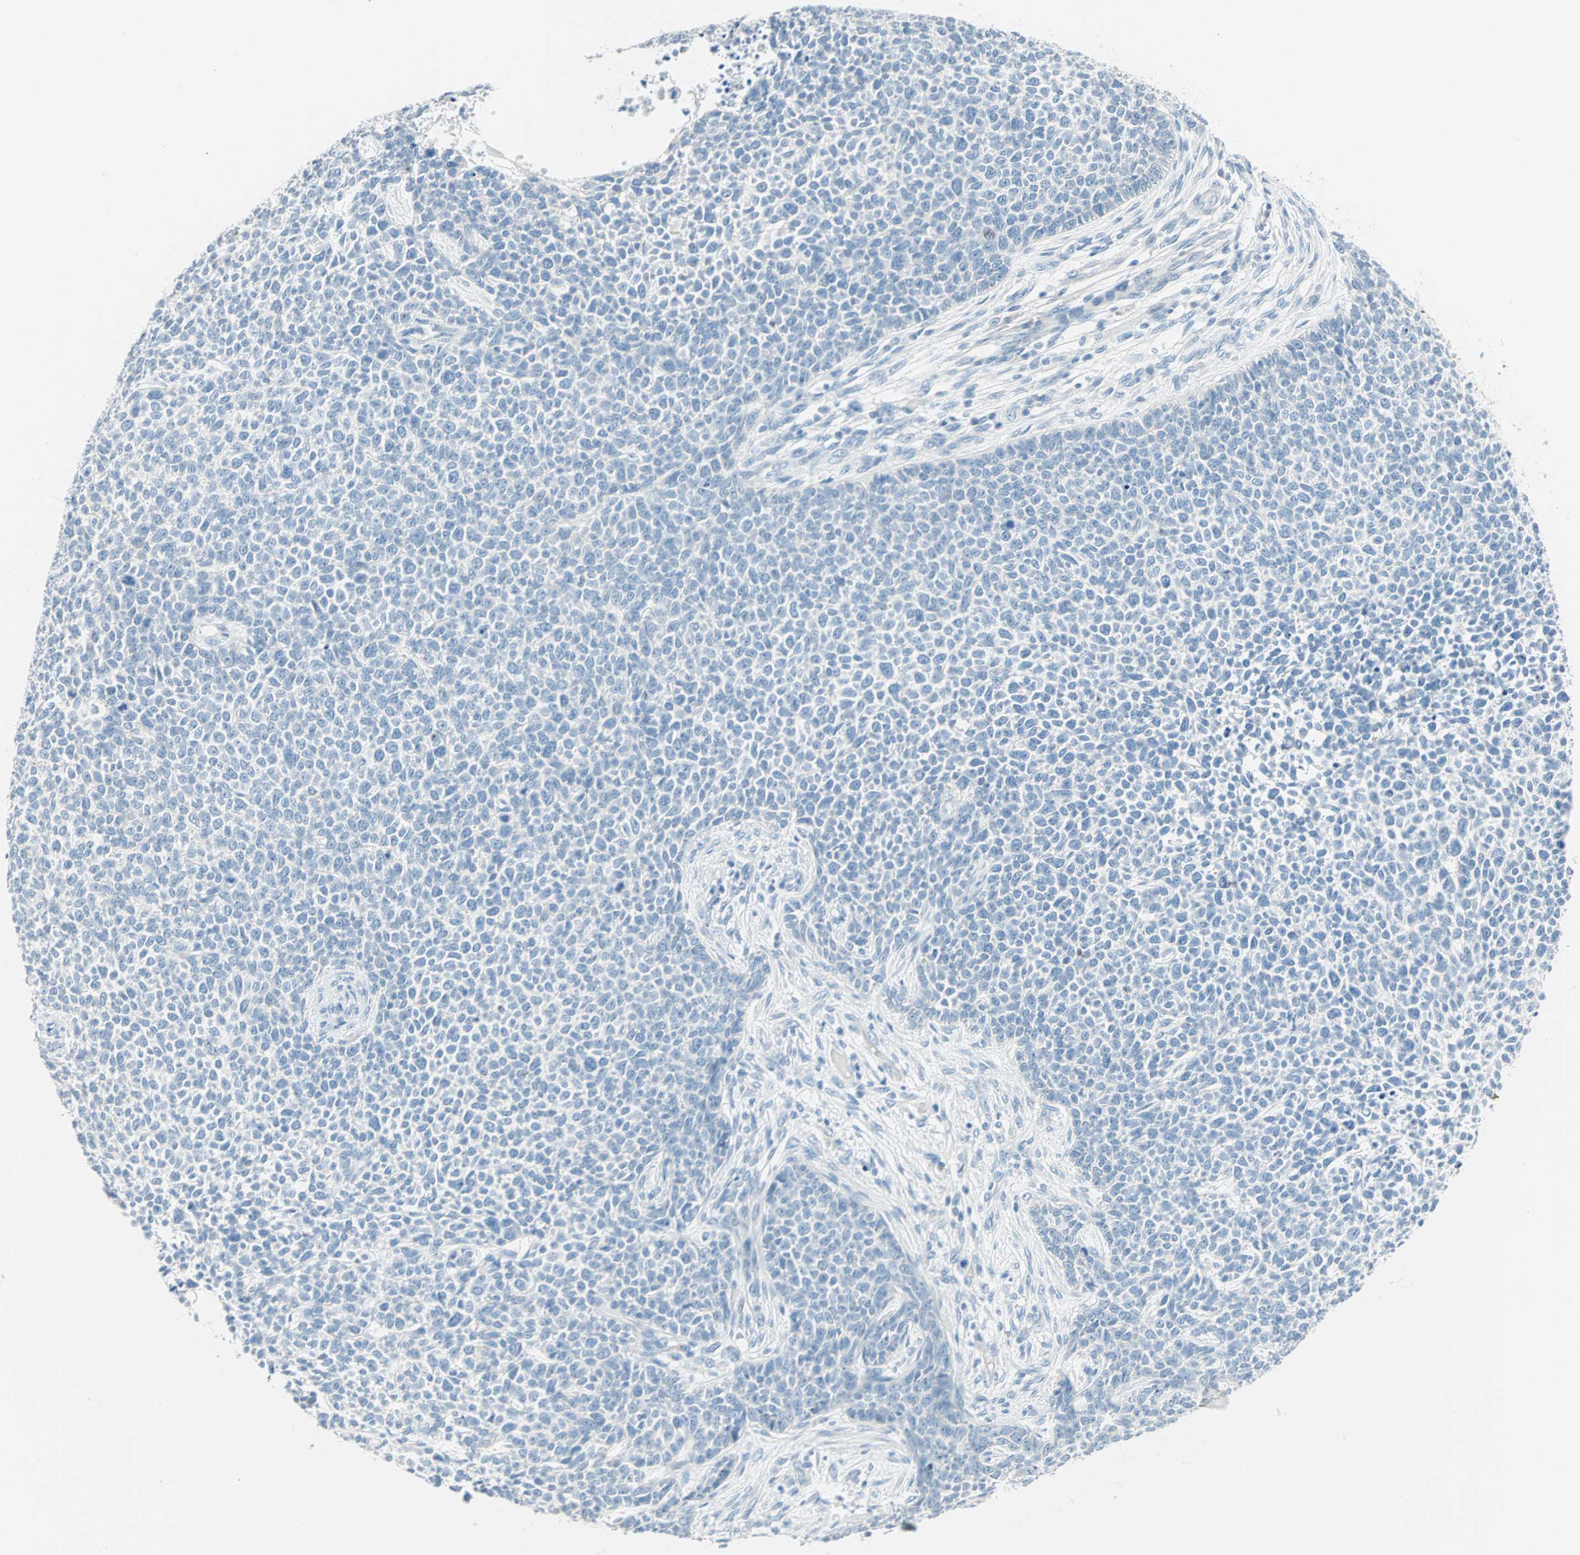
{"staining": {"intensity": "negative", "quantity": "none", "location": "none"}, "tissue": "skin cancer", "cell_type": "Tumor cells", "image_type": "cancer", "snomed": [{"axis": "morphology", "description": "Basal cell carcinoma"}, {"axis": "topography", "description": "Skin"}], "caption": "Human skin cancer stained for a protein using immunohistochemistry exhibits no staining in tumor cells.", "gene": "SULT1C2", "patient": {"sex": "female", "age": 84}}